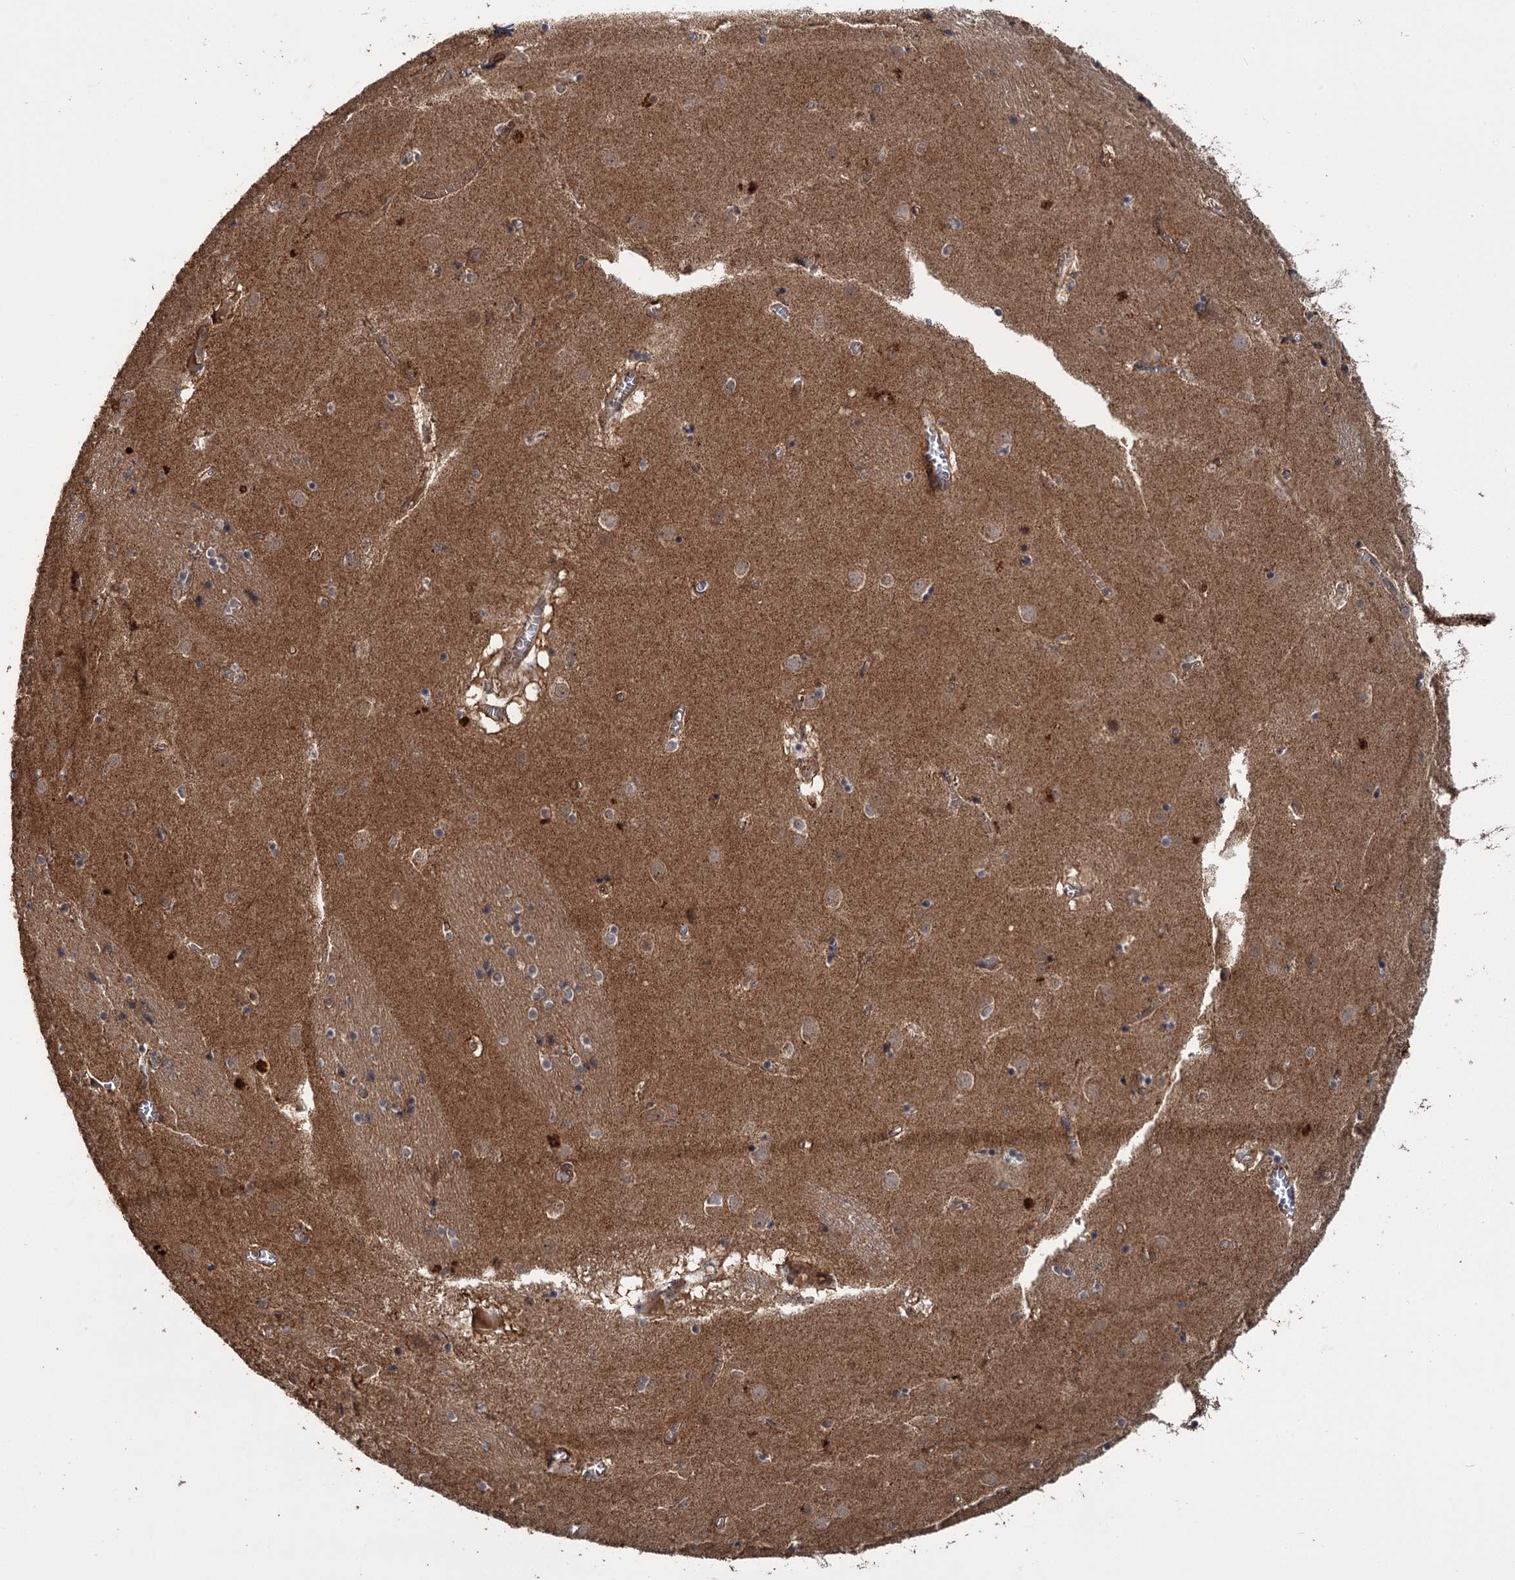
{"staining": {"intensity": "weak", "quantity": "25%-75%", "location": "cytoplasmic/membranous"}, "tissue": "caudate", "cell_type": "Glial cells", "image_type": "normal", "snomed": [{"axis": "morphology", "description": "Normal tissue, NOS"}, {"axis": "topography", "description": "Lateral ventricle wall"}], "caption": "A micrograph of caudate stained for a protein demonstrates weak cytoplasmic/membranous brown staining in glial cells. The protein is shown in brown color, while the nuclei are stained blue.", "gene": "KANSL2", "patient": {"sex": "male", "age": 70}}